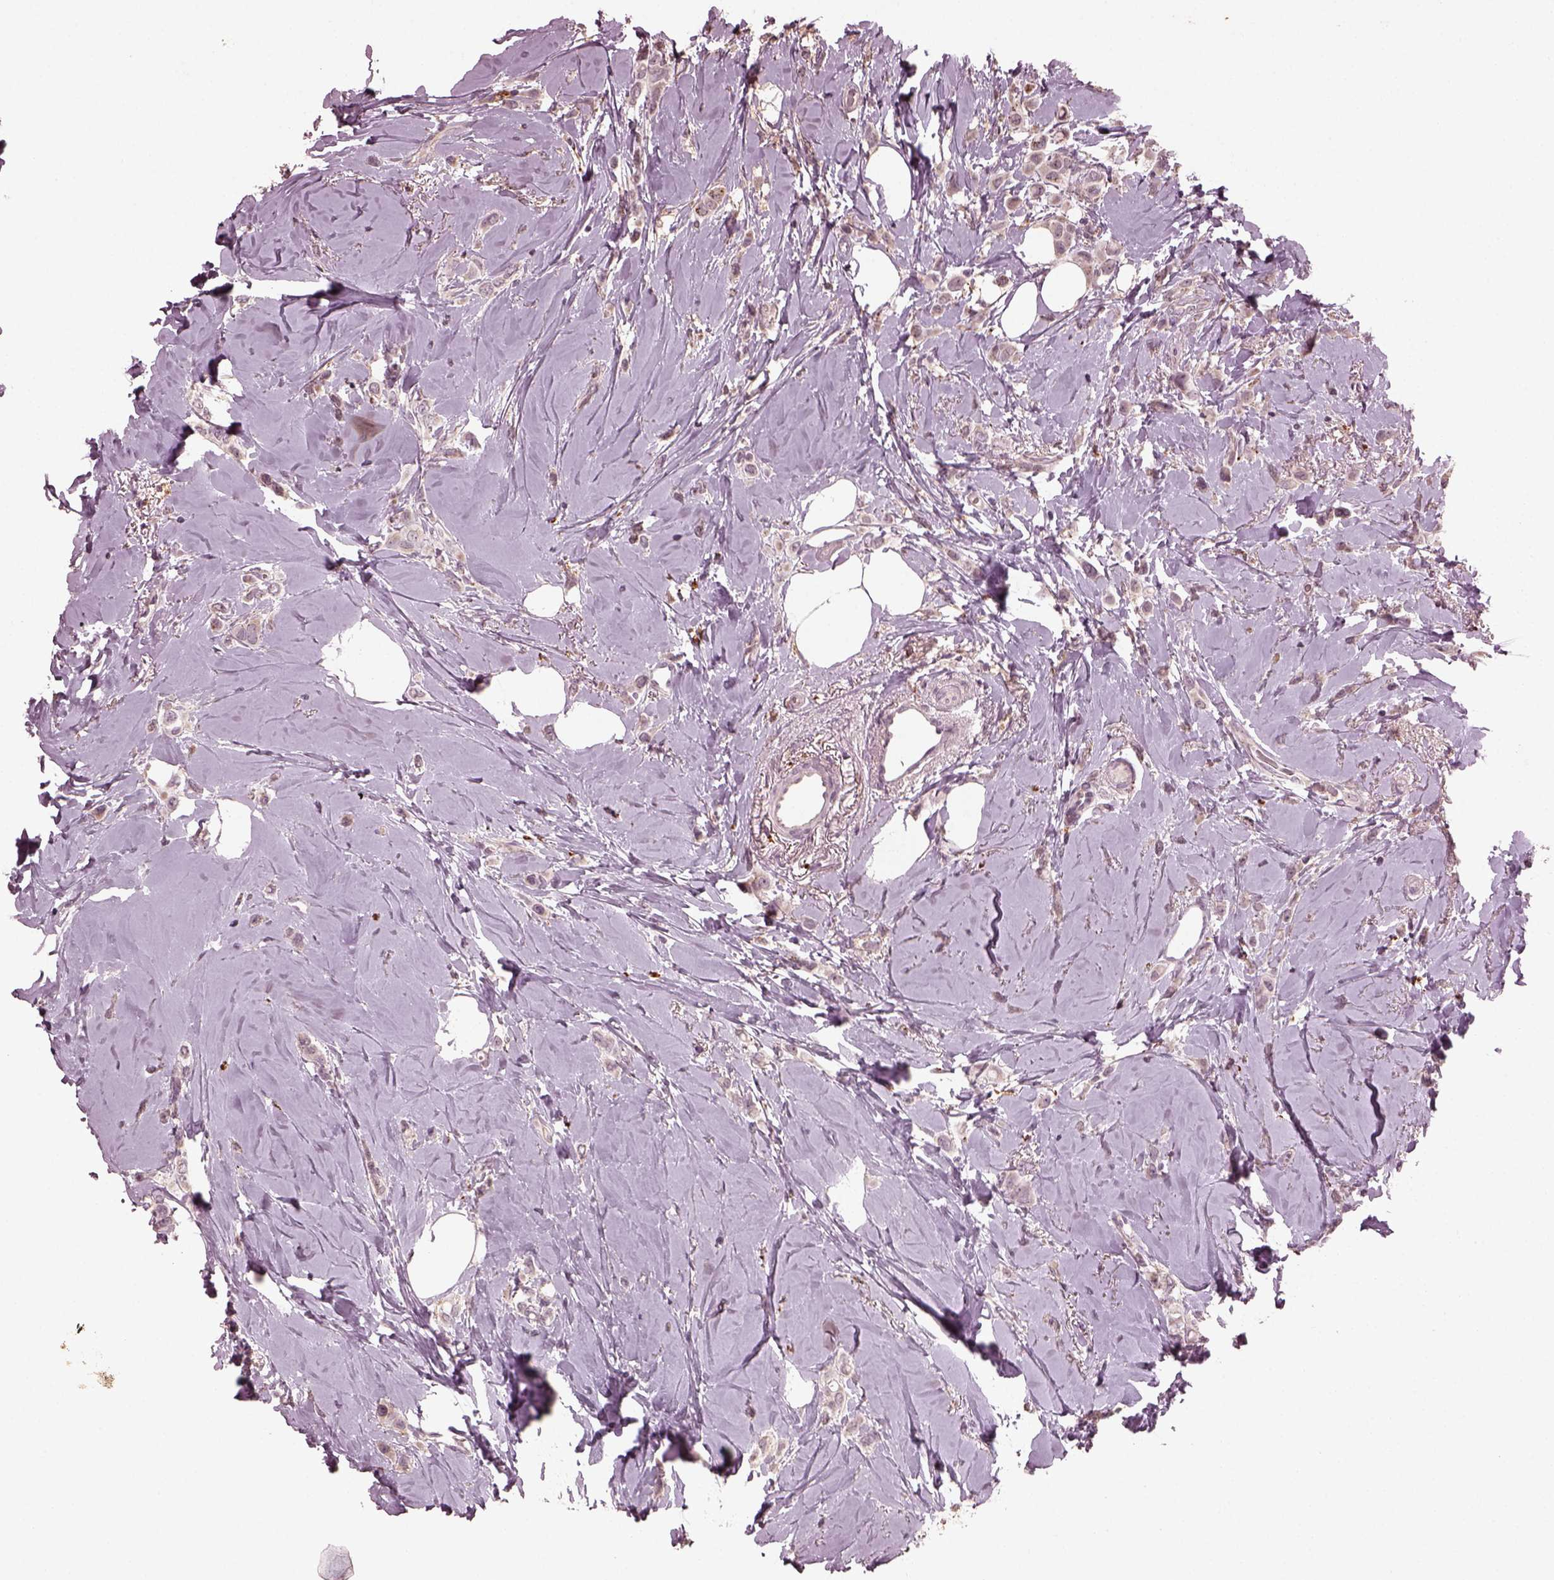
{"staining": {"intensity": "weak", "quantity": ">75%", "location": "cytoplasmic/membranous"}, "tissue": "breast cancer", "cell_type": "Tumor cells", "image_type": "cancer", "snomed": [{"axis": "morphology", "description": "Lobular carcinoma"}, {"axis": "topography", "description": "Breast"}], "caption": "This image displays immunohistochemistry (IHC) staining of lobular carcinoma (breast), with low weak cytoplasmic/membranous positivity in about >75% of tumor cells.", "gene": "RUFY3", "patient": {"sex": "female", "age": 66}}